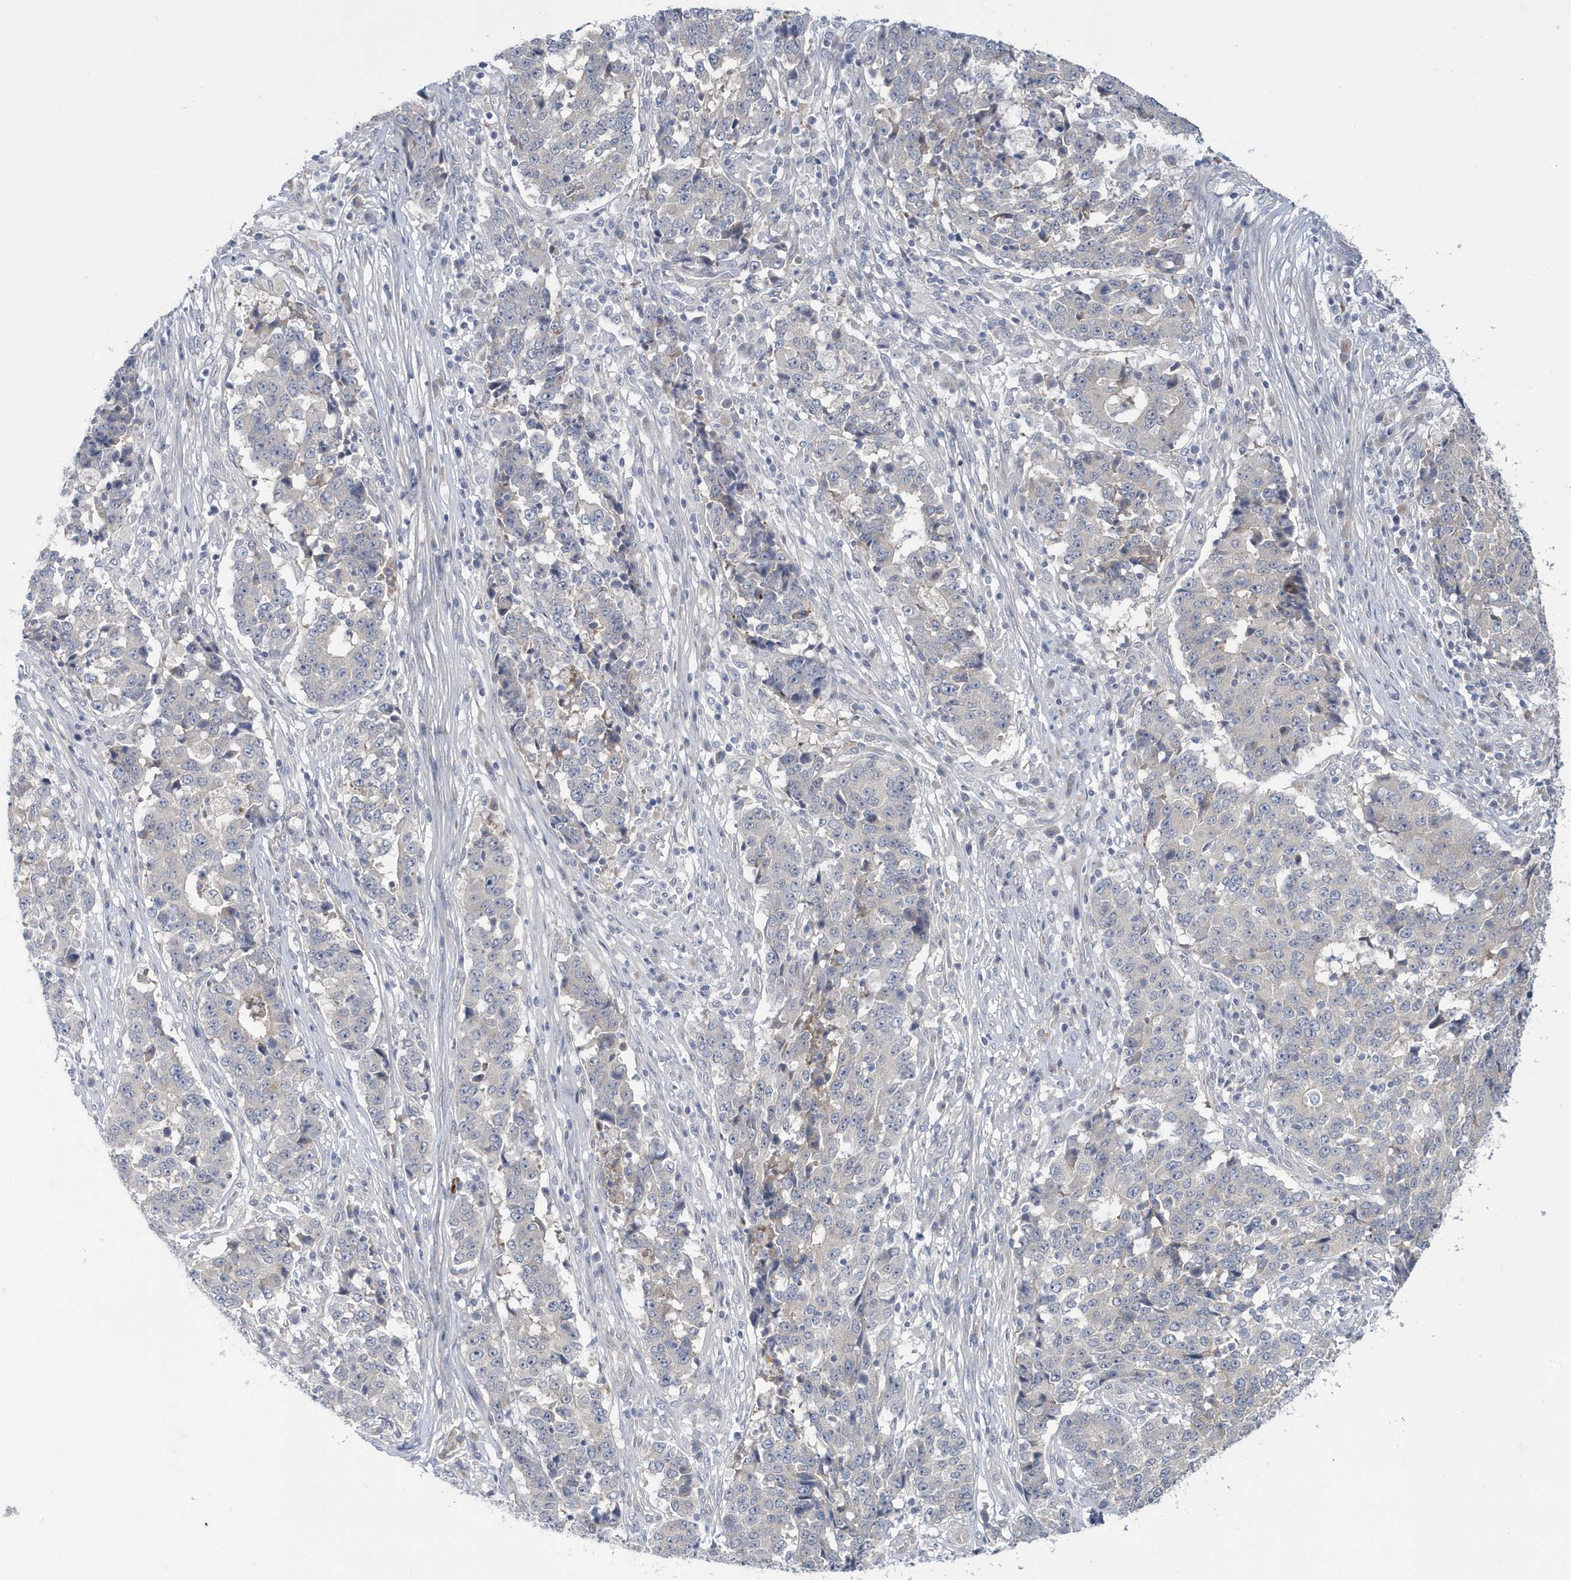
{"staining": {"intensity": "negative", "quantity": "none", "location": "none"}, "tissue": "stomach cancer", "cell_type": "Tumor cells", "image_type": "cancer", "snomed": [{"axis": "morphology", "description": "Adenocarcinoma, NOS"}, {"axis": "topography", "description": "Stomach"}], "caption": "This is an immunohistochemistry micrograph of stomach cancer. There is no positivity in tumor cells.", "gene": "ZNF654", "patient": {"sex": "male", "age": 59}}